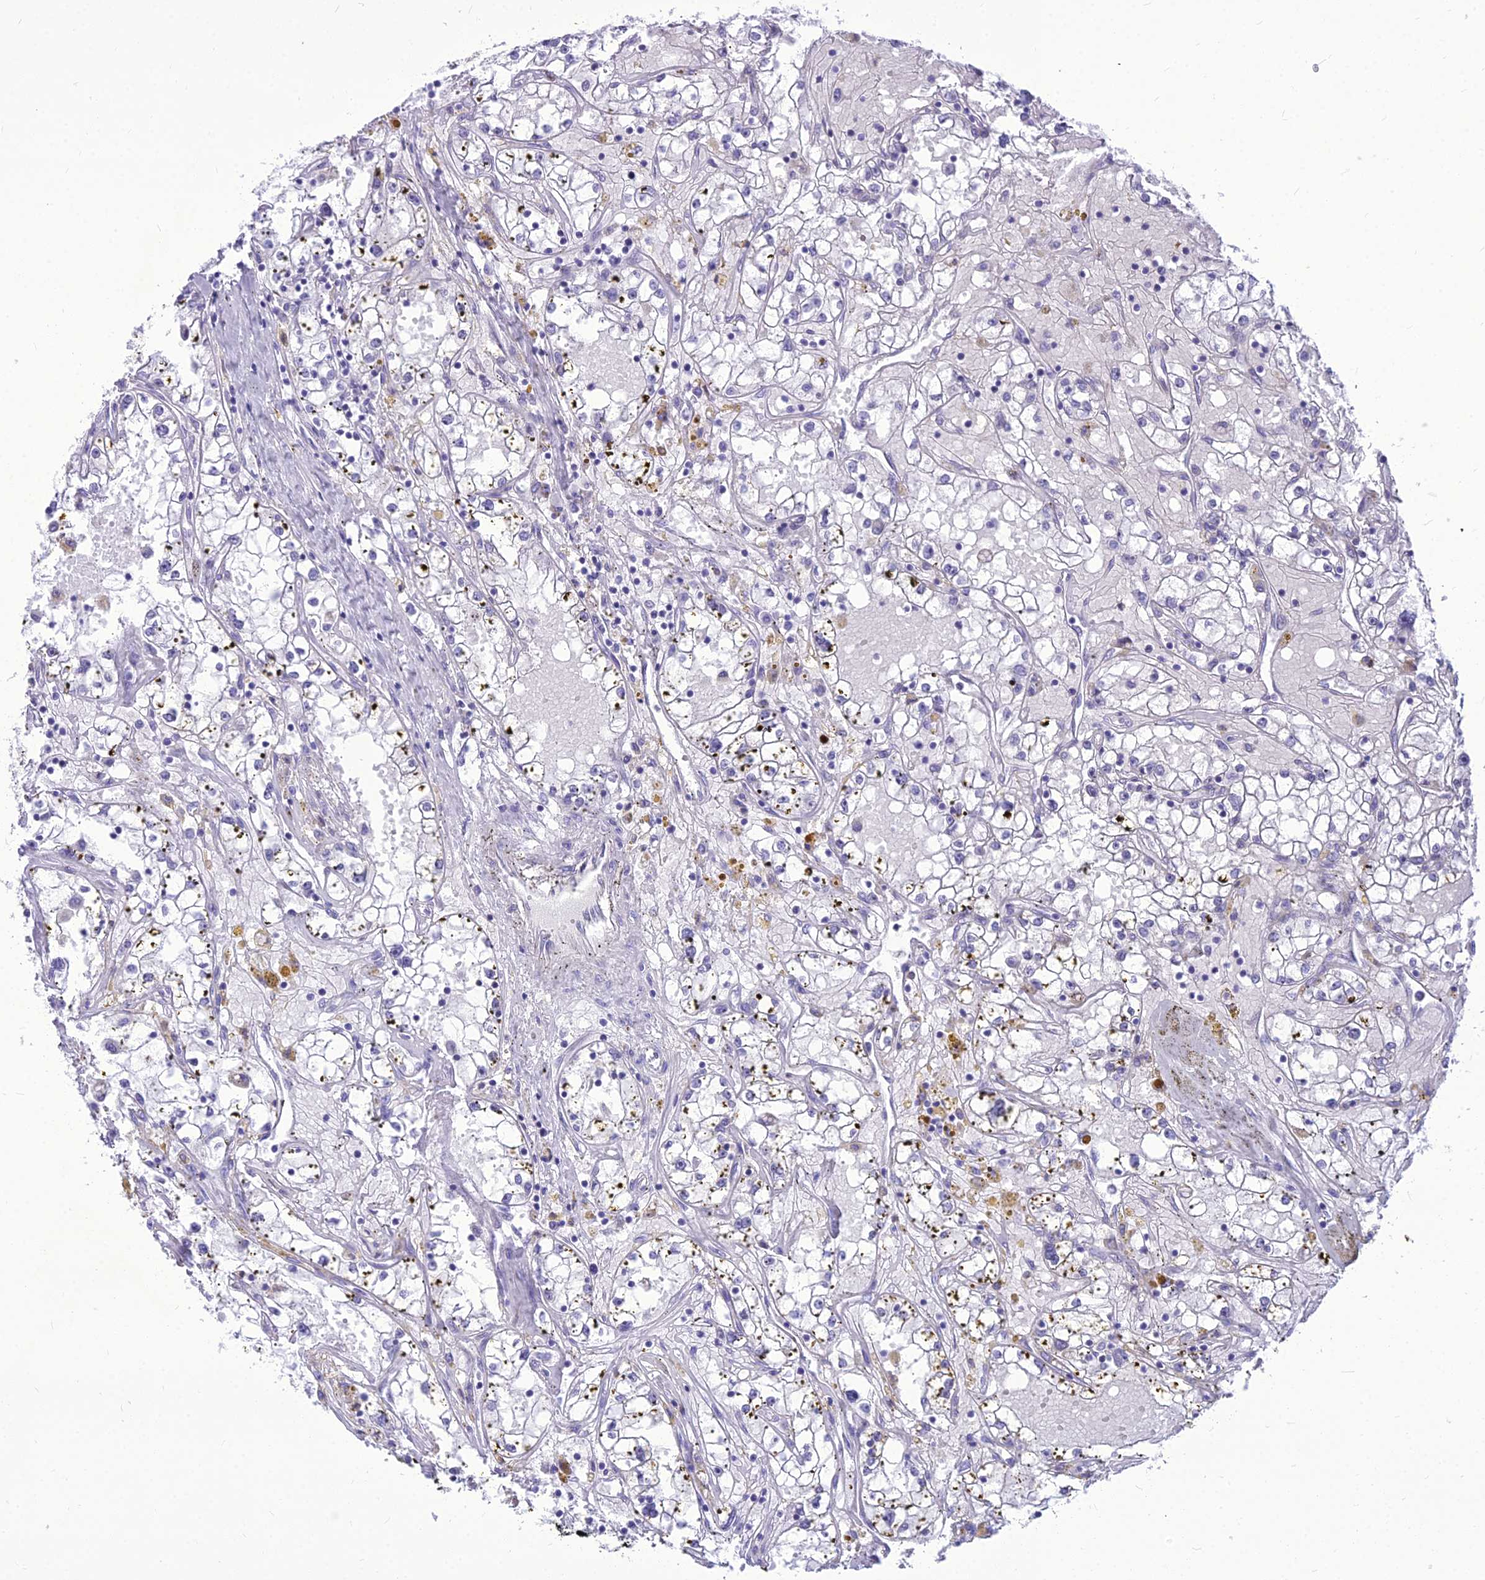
{"staining": {"intensity": "negative", "quantity": "none", "location": "none"}, "tissue": "renal cancer", "cell_type": "Tumor cells", "image_type": "cancer", "snomed": [{"axis": "morphology", "description": "Adenocarcinoma, NOS"}, {"axis": "topography", "description": "Kidney"}], "caption": "Immunohistochemistry (IHC) histopathology image of neoplastic tissue: renal adenocarcinoma stained with DAB demonstrates no significant protein expression in tumor cells.", "gene": "DHX40", "patient": {"sex": "male", "age": 56}}